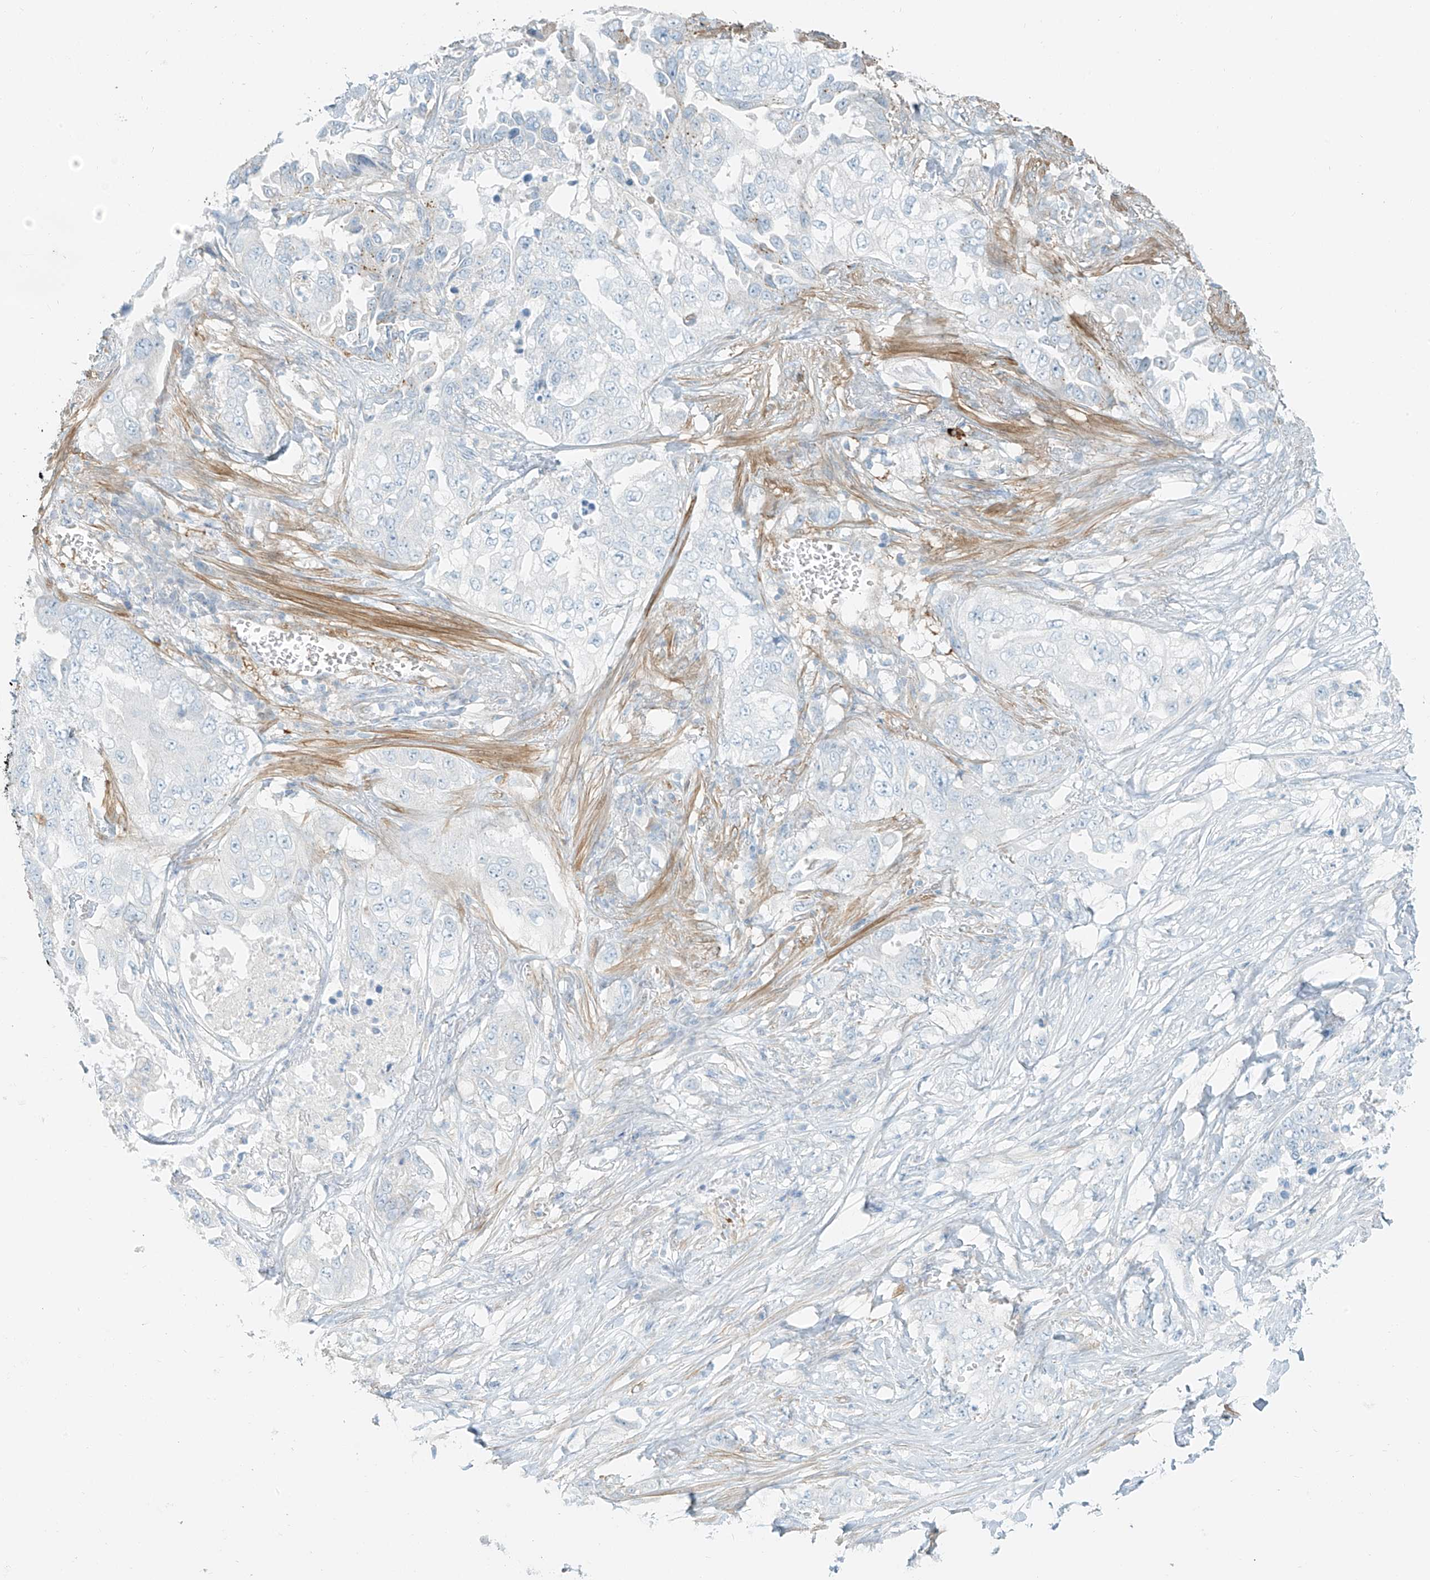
{"staining": {"intensity": "negative", "quantity": "none", "location": "none"}, "tissue": "lung cancer", "cell_type": "Tumor cells", "image_type": "cancer", "snomed": [{"axis": "morphology", "description": "Adenocarcinoma, NOS"}, {"axis": "topography", "description": "Lung"}], "caption": "This is an IHC photomicrograph of human lung cancer. There is no expression in tumor cells.", "gene": "SMCP", "patient": {"sex": "female", "age": 51}}